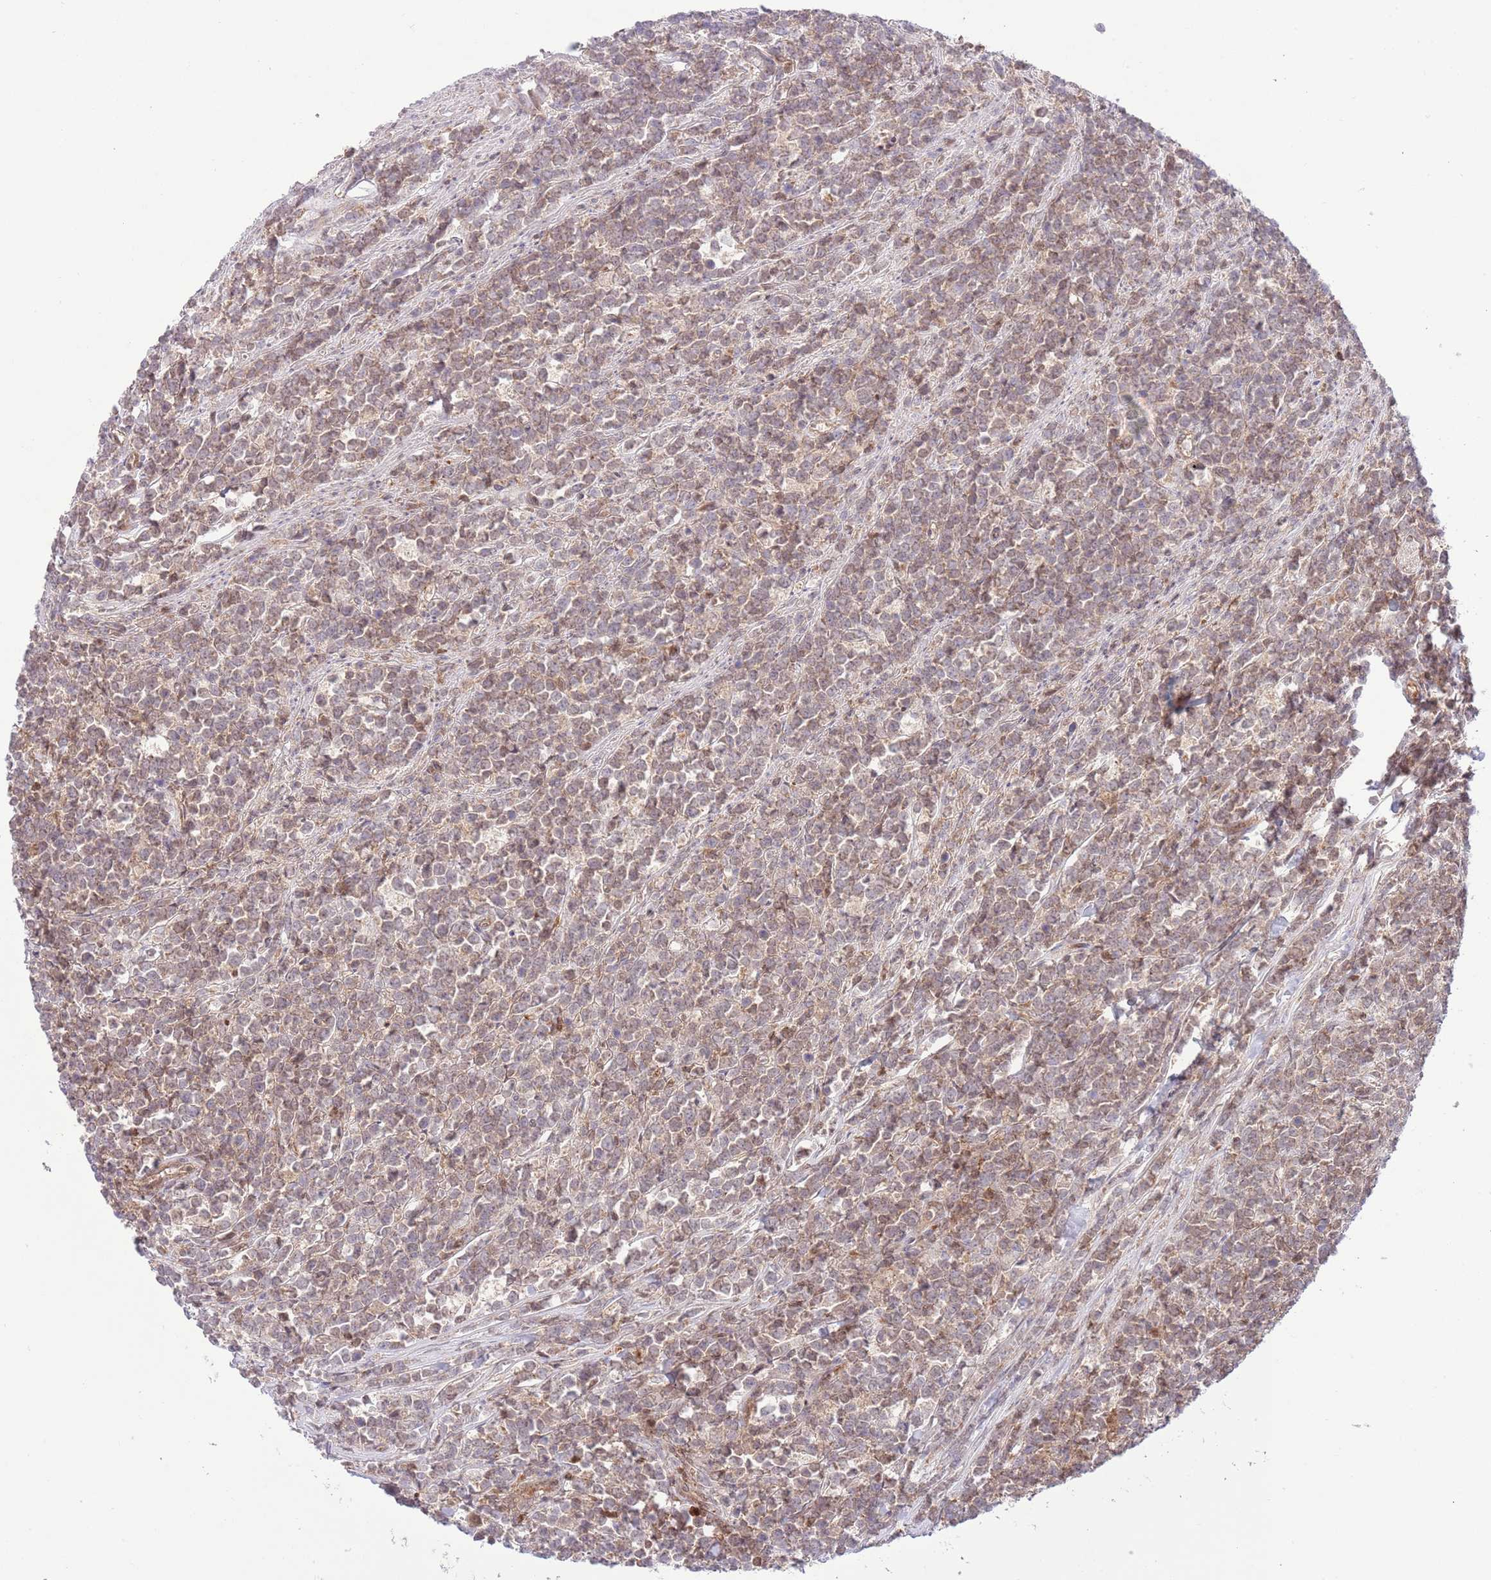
{"staining": {"intensity": "weak", "quantity": ">75%", "location": "cytoplasmic/membranous"}, "tissue": "lymphoma", "cell_type": "Tumor cells", "image_type": "cancer", "snomed": [{"axis": "morphology", "description": "Malignant lymphoma, non-Hodgkin's type, High grade"}, {"axis": "topography", "description": "Small intestine"}, {"axis": "topography", "description": "Colon"}], "caption": "A high-resolution photomicrograph shows immunohistochemistry staining of lymphoma, which exhibits weak cytoplasmic/membranous positivity in approximately >75% of tumor cells. The staining is performed using DAB (3,3'-diaminobenzidine) brown chromogen to label protein expression. The nuclei are counter-stained blue using hematoxylin.", "gene": "HDHD2", "patient": {"sex": "male", "age": 8}}